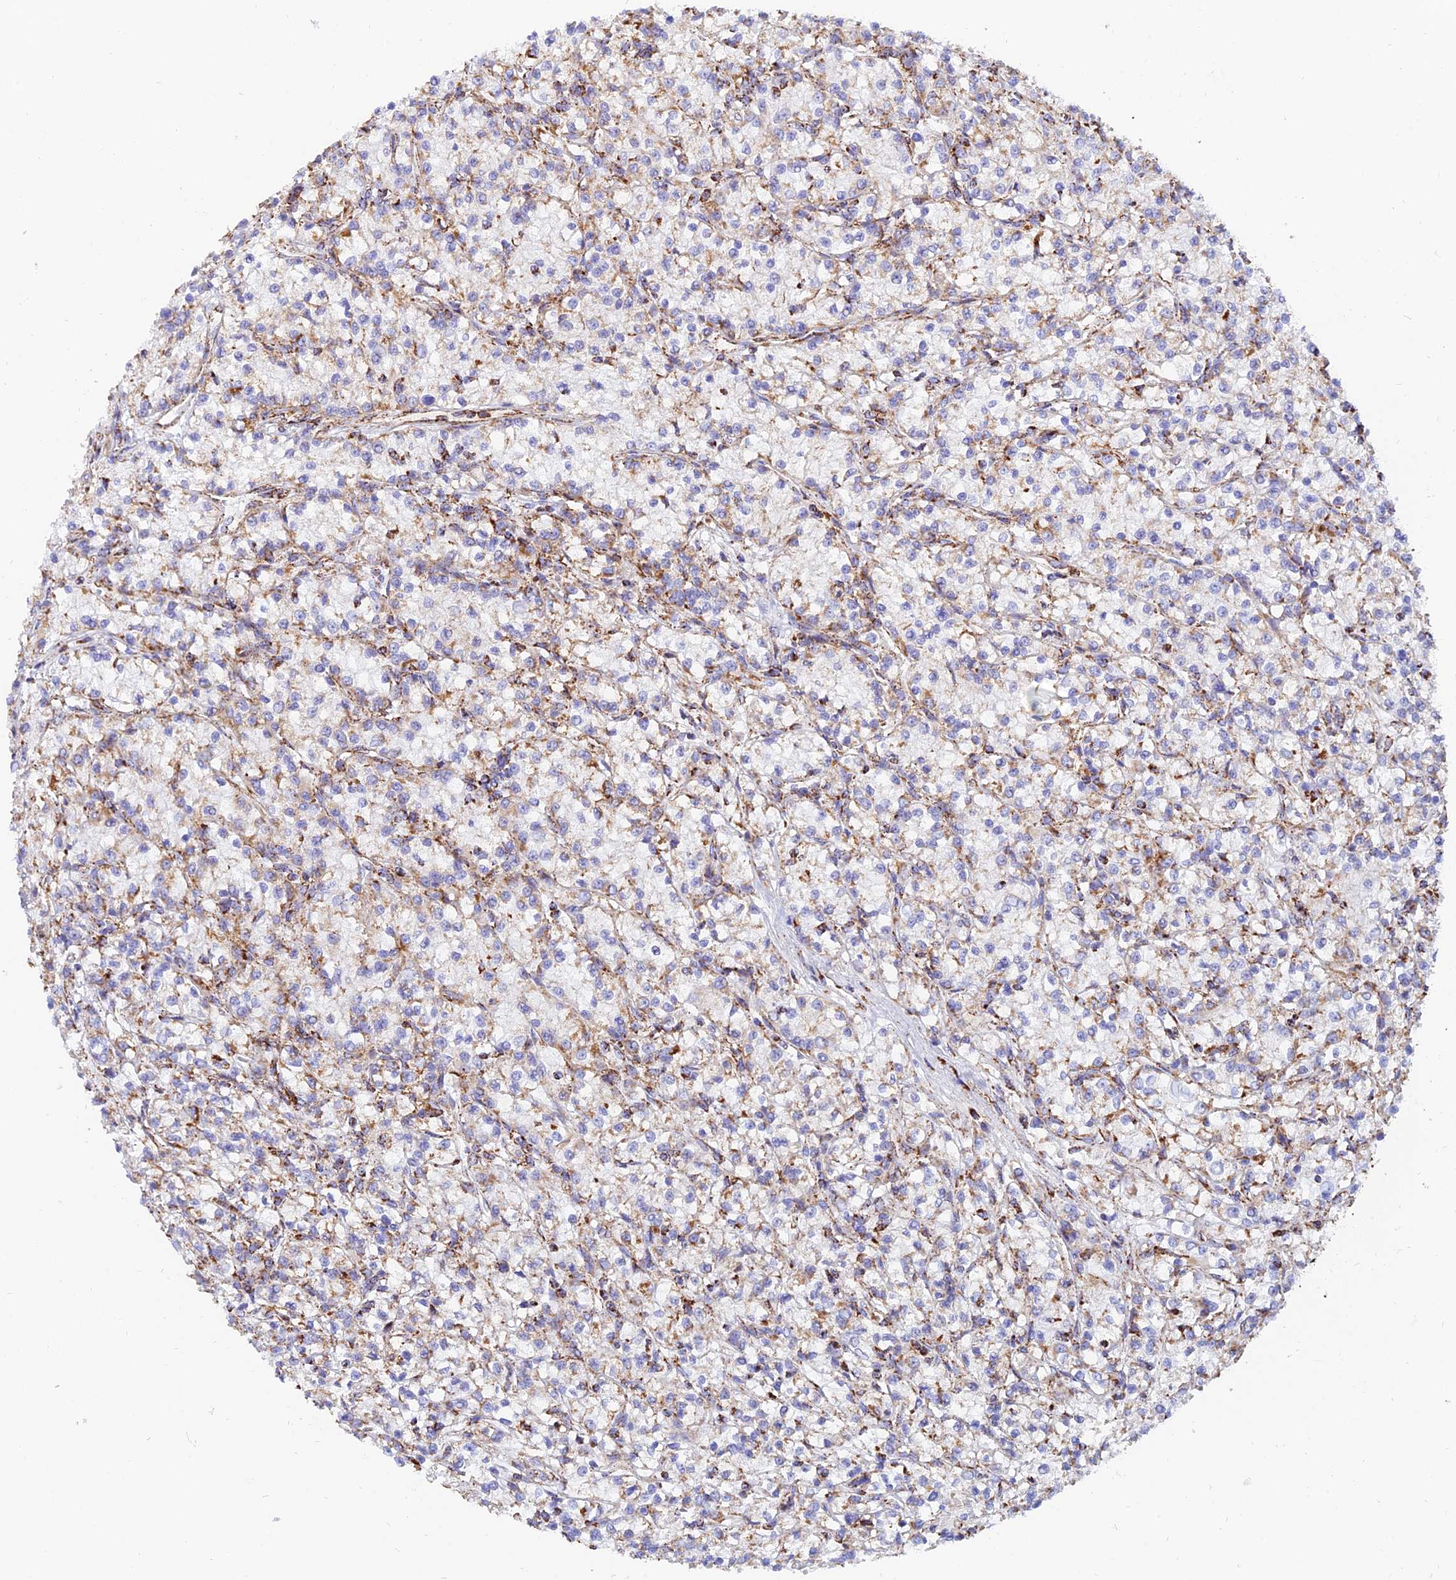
{"staining": {"intensity": "moderate", "quantity": "<25%", "location": "cytoplasmic/membranous"}, "tissue": "renal cancer", "cell_type": "Tumor cells", "image_type": "cancer", "snomed": [{"axis": "morphology", "description": "Adenocarcinoma, NOS"}, {"axis": "topography", "description": "Kidney"}], "caption": "Renal cancer (adenocarcinoma) was stained to show a protein in brown. There is low levels of moderate cytoplasmic/membranous staining in about <25% of tumor cells.", "gene": "NDUFB6", "patient": {"sex": "female", "age": 59}}